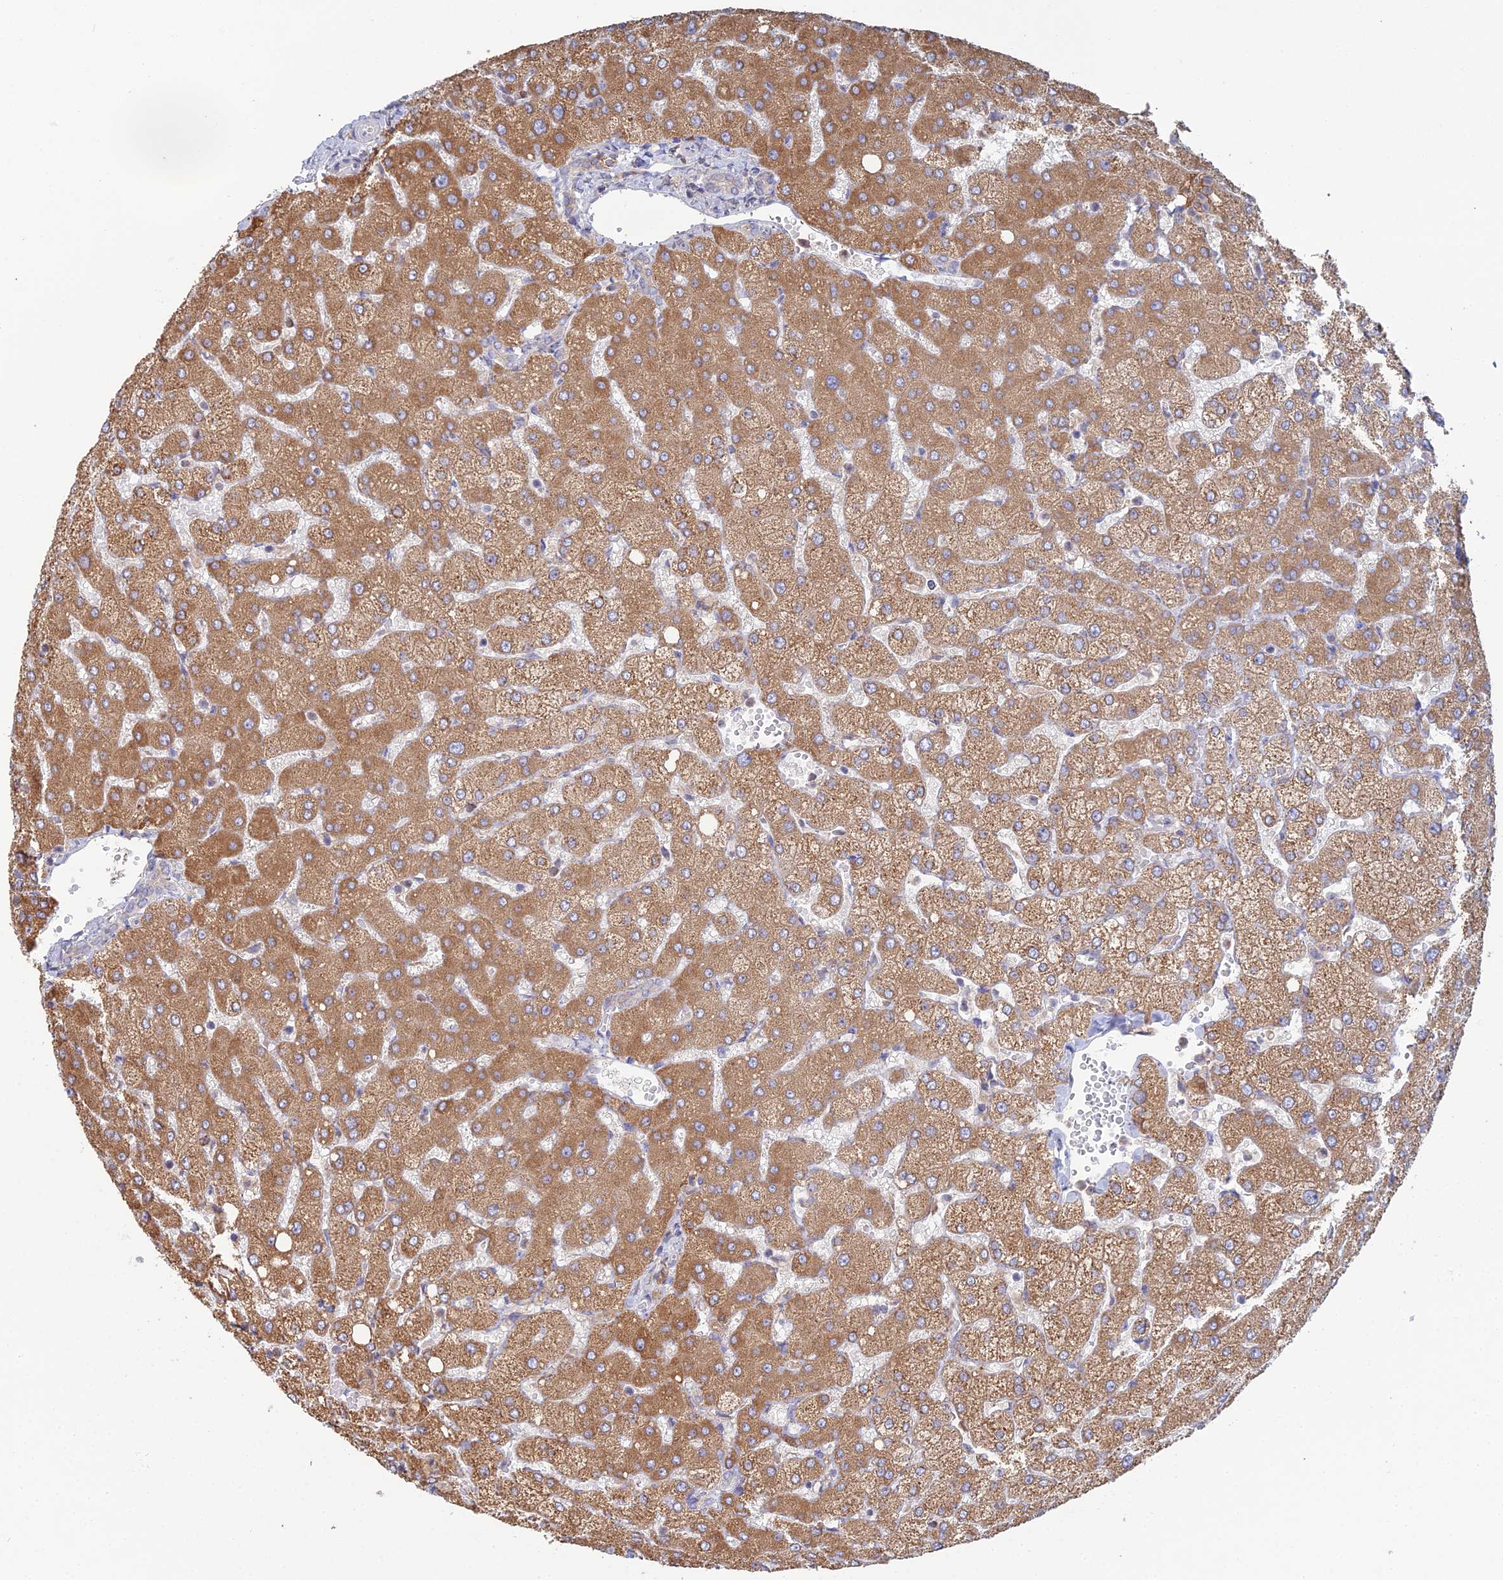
{"staining": {"intensity": "negative", "quantity": "none", "location": "none"}, "tissue": "liver", "cell_type": "Cholangiocytes", "image_type": "normal", "snomed": [{"axis": "morphology", "description": "Normal tissue, NOS"}, {"axis": "topography", "description": "Liver"}], "caption": "Image shows no significant protein expression in cholangiocytes of benign liver.", "gene": "TRAPPC6A", "patient": {"sex": "female", "age": 54}}